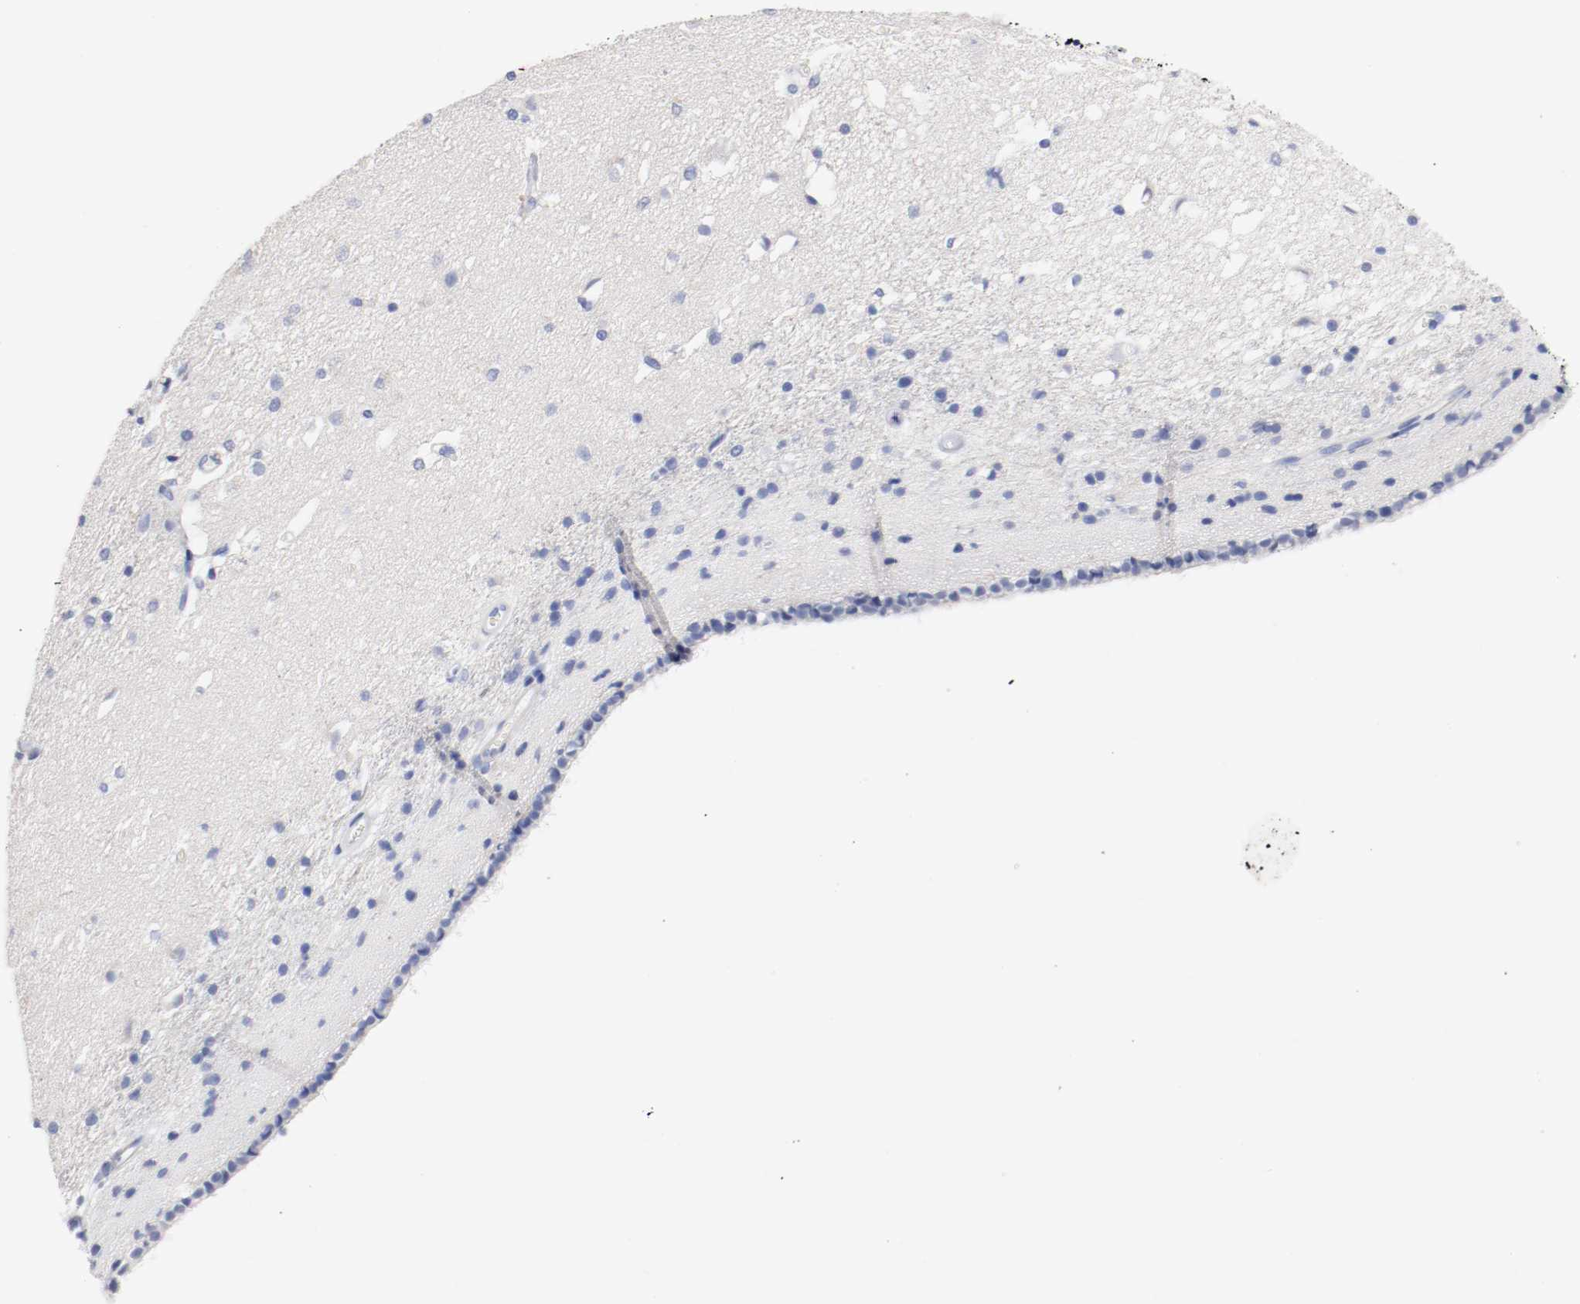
{"staining": {"intensity": "negative", "quantity": "none", "location": "none"}, "tissue": "caudate", "cell_type": "Glial cells", "image_type": "normal", "snomed": [{"axis": "morphology", "description": "Normal tissue, NOS"}, {"axis": "topography", "description": "Lateral ventricle wall"}], "caption": "The photomicrograph exhibits no staining of glial cells in benign caudate.", "gene": "FGFBP1", "patient": {"sex": "female", "age": 19}}